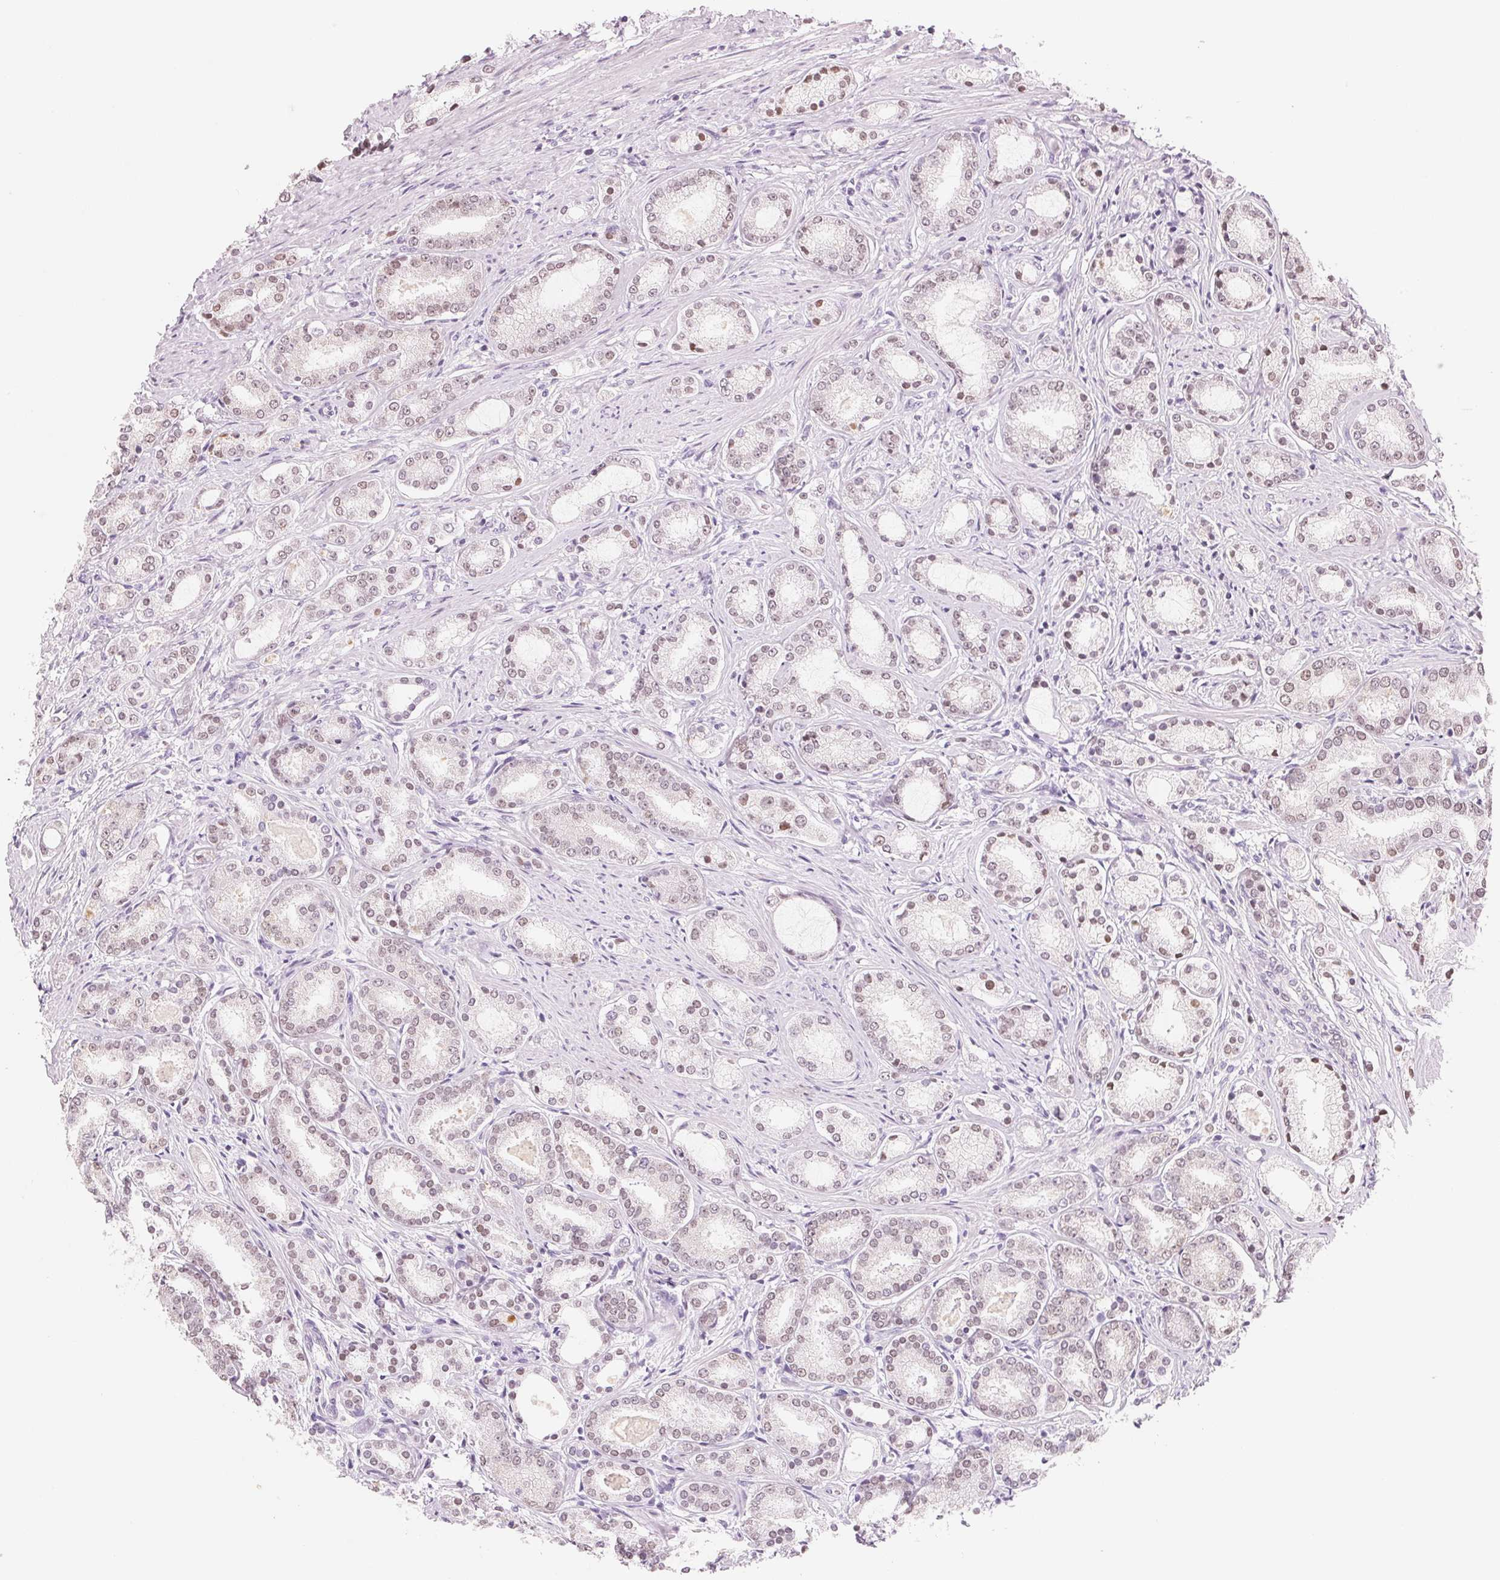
{"staining": {"intensity": "weak", "quantity": "25%-75%", "location": "nuclear"}, "tissue": "prostate cancer", "cell_type": "Tumor cells", "image_type": "cancer", "snomed": [{"axis": "morphology", "description": "Adenocarcinoma, High grade"}, {"axis": "topography", "description": "Prostate"}], "caption": "DAB (3,3'-diaminobenzidine) immunohistochemical staining of human prostate cancer (high-grade adenocarcinoma) reveals weak nuclear protein positivity in about 25%-75% of tumor cells.", "gene": "HOXB13", "patient": {"sex": "male", "age": 63}}